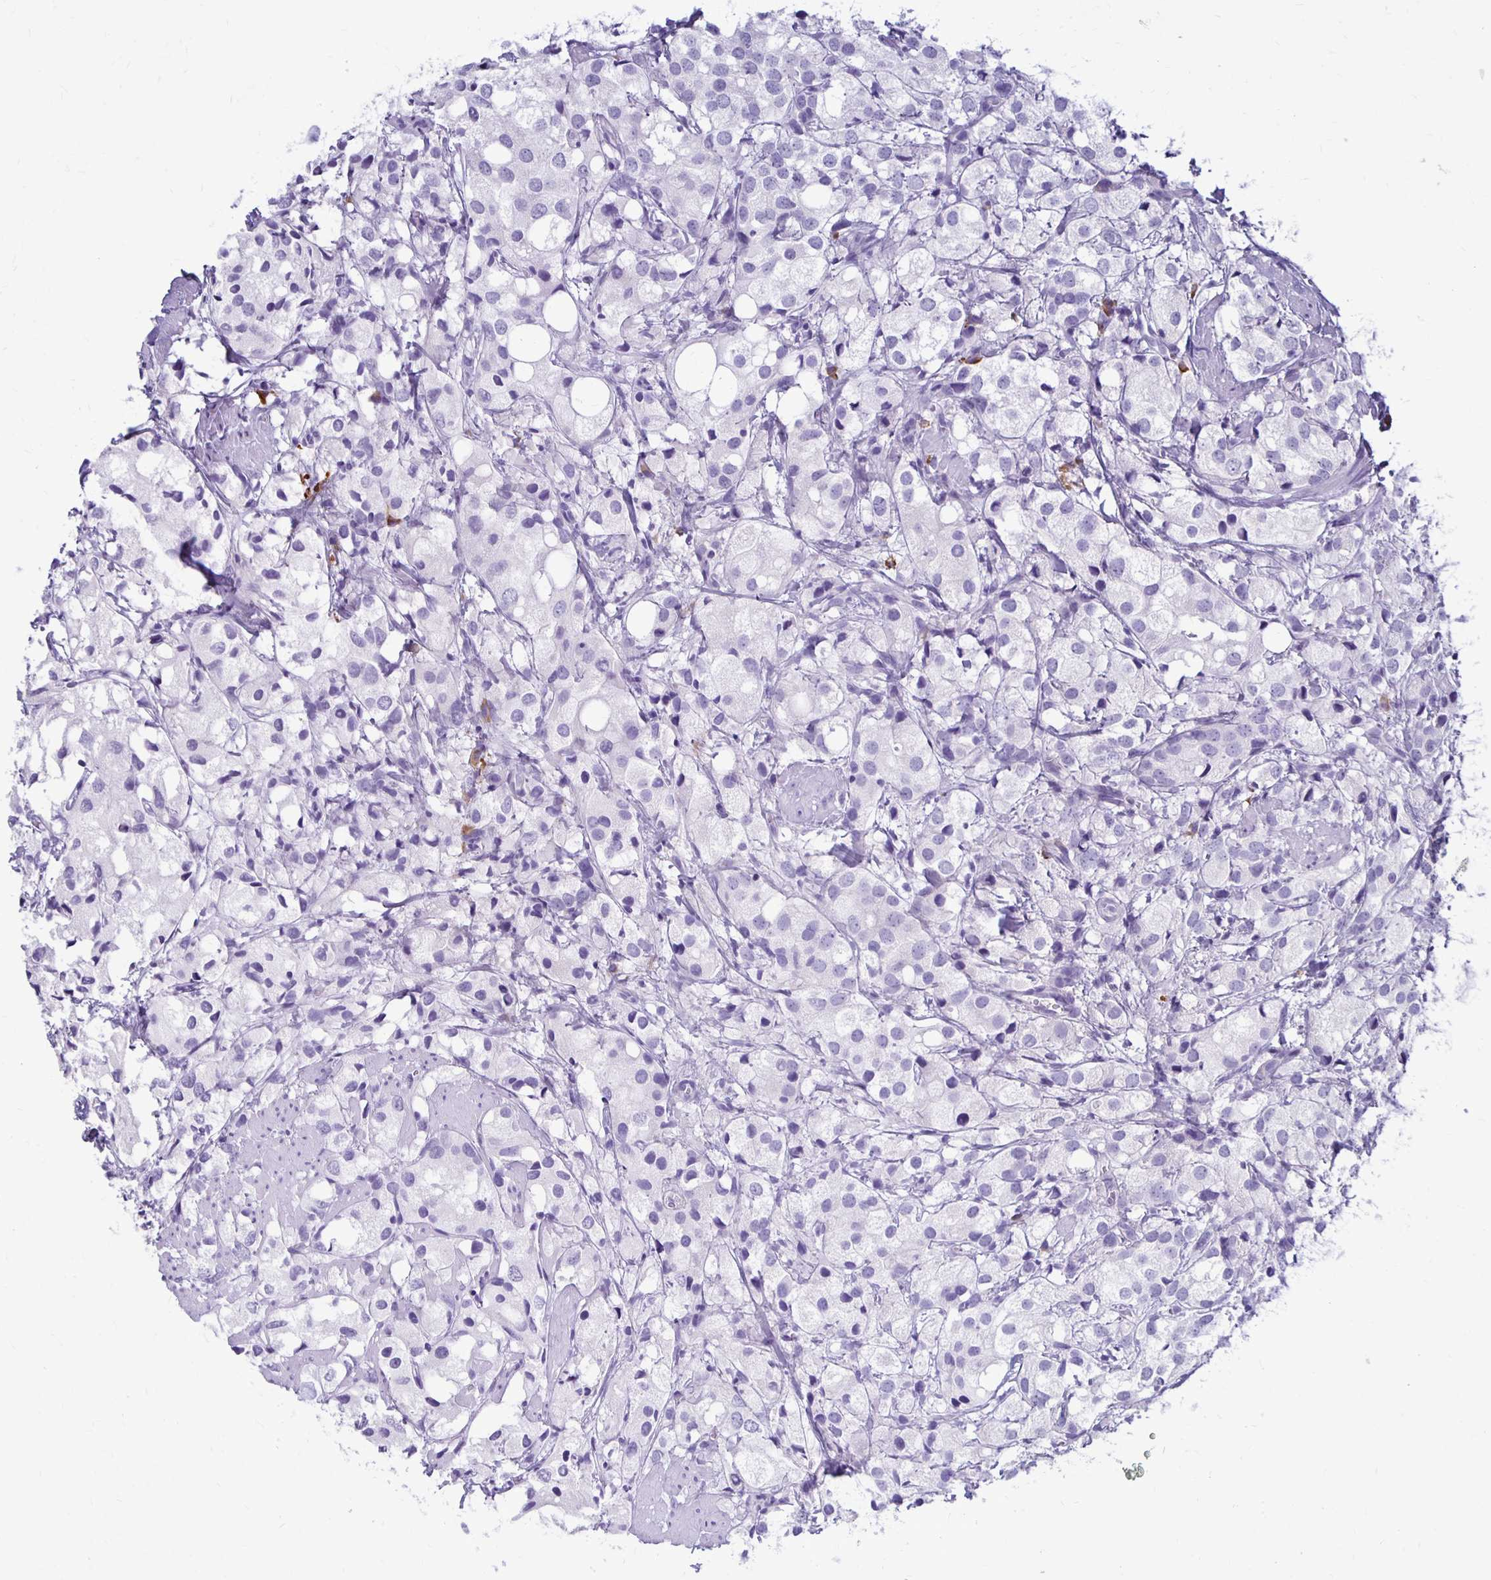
{"staining": {"intensity": "negative", "quantity": "none", "location": "none"}, "tissue": "prostate cancer", "cell_type": "Tumor cells", "image_type": "cancer", "snomed": [{"axis": "morphology", "description": "Adenocarcinoma, High grade"}, {"axis": "topography", "description": "Prostate"}], "caption": "DAB immunohistochemical staining of human prostate cancer exhibits no significant positivity in tumor cells.", "gene": "FNTB", "patient": {"sex": "male", "age": 86}}